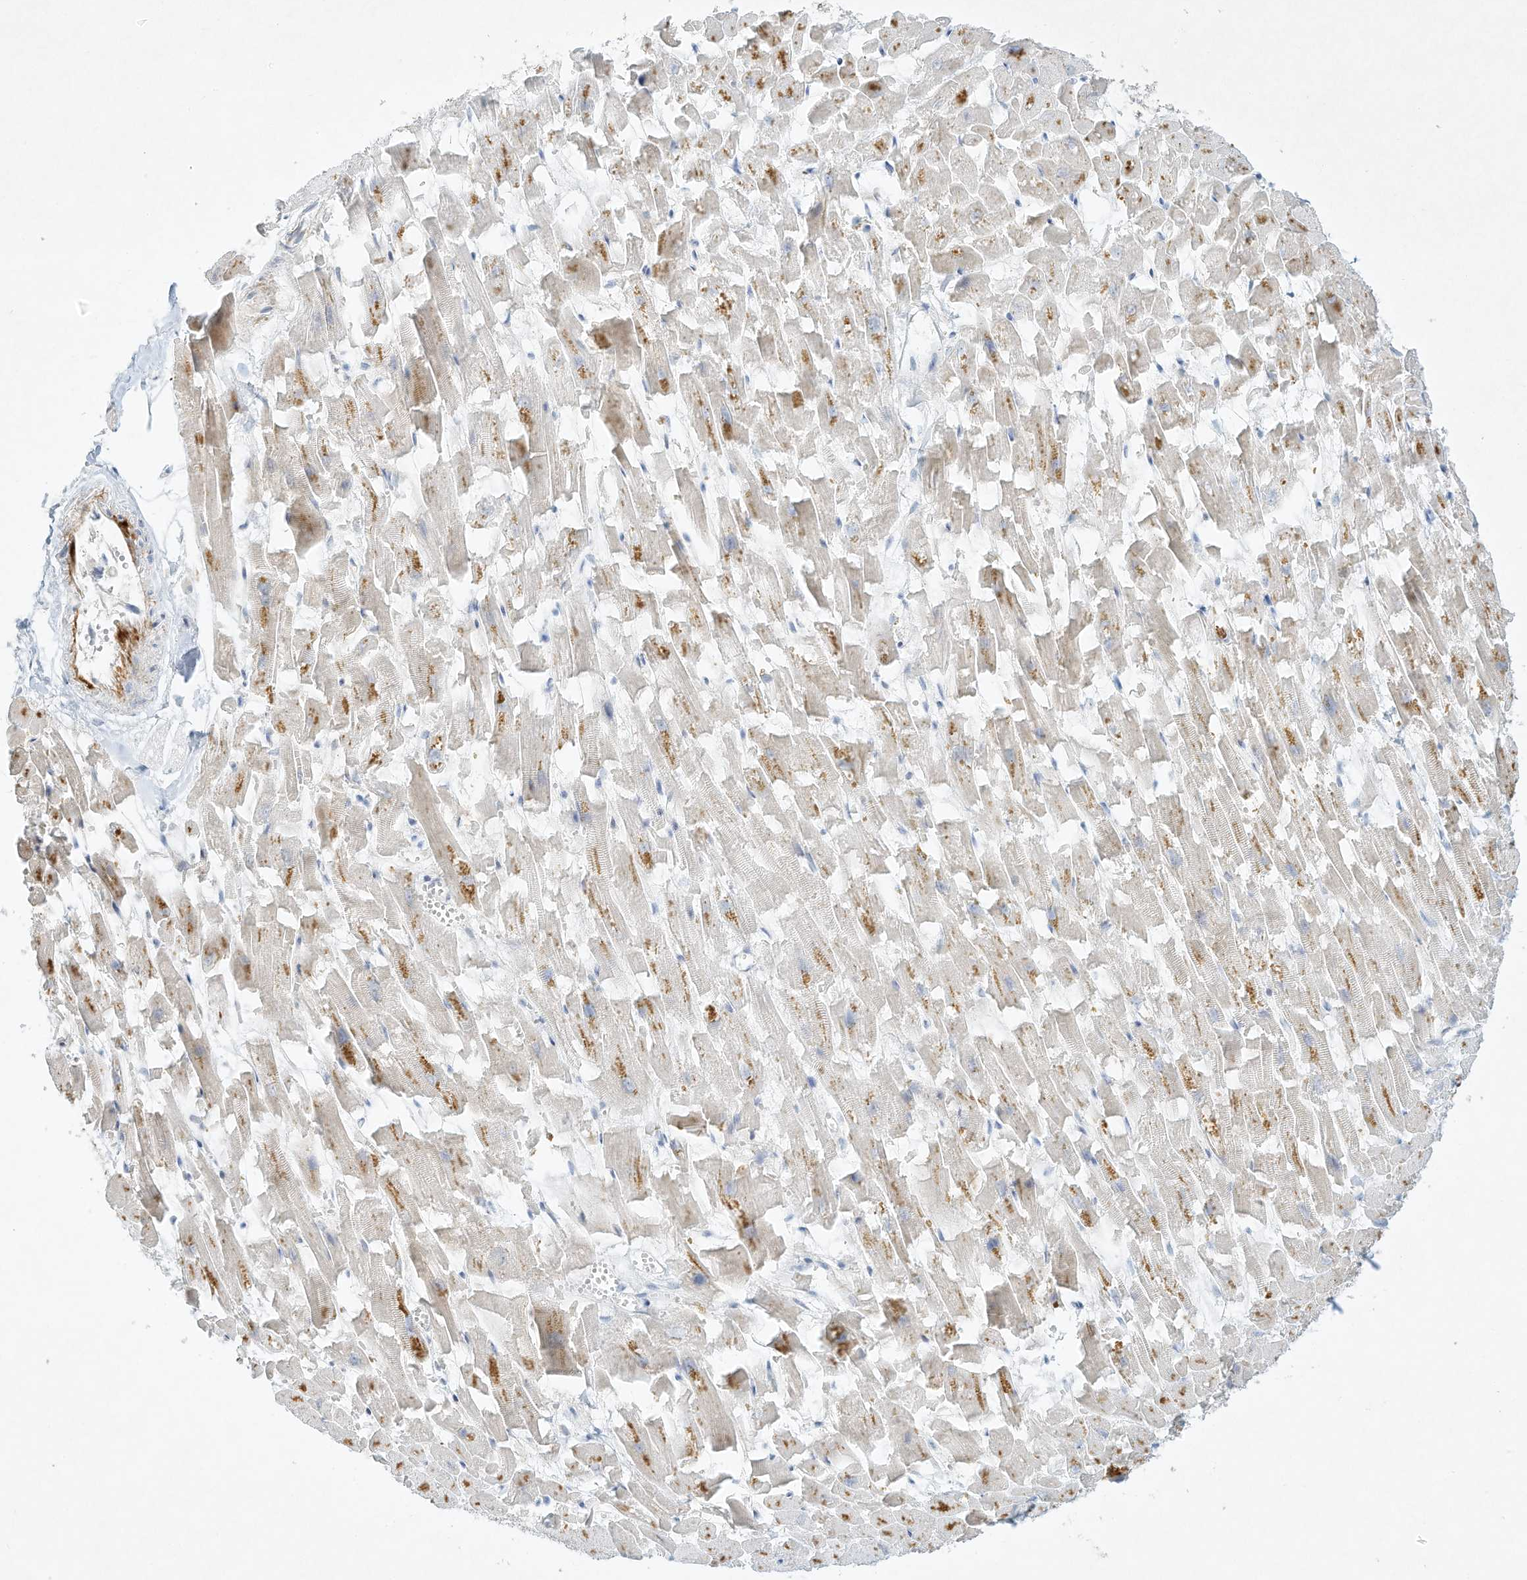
{"staining": {"intensity": "moderate", "quantity": "25%-75%", "location": "cytoplasmic/membranous"}, "tissue": "heart muscle", "cell_type": "Cardiomyocytes", "image_type": "normal", "snomed": [{"axis": "morphology", "description": "Normal tissue, NOS"}, {"axis": "topography", "description": "Heart"}], "caption": "Immunohistochemistry (IHC) staining of benign heart muscle, which displays medium levels of moderate cytoplasmic/membranous positivity in approximately 25%-75% of cardiomyocytes indicating moderate cytoplasmic/membranous protein expression. The staining was performed using DAB (3,3'-diaminobenzidine) (brown) for protein detection and nuclei were counterstained in hematoxylin (blue).", "gene": "PAK6", "patient": {"sex": "female", "age": 64}}